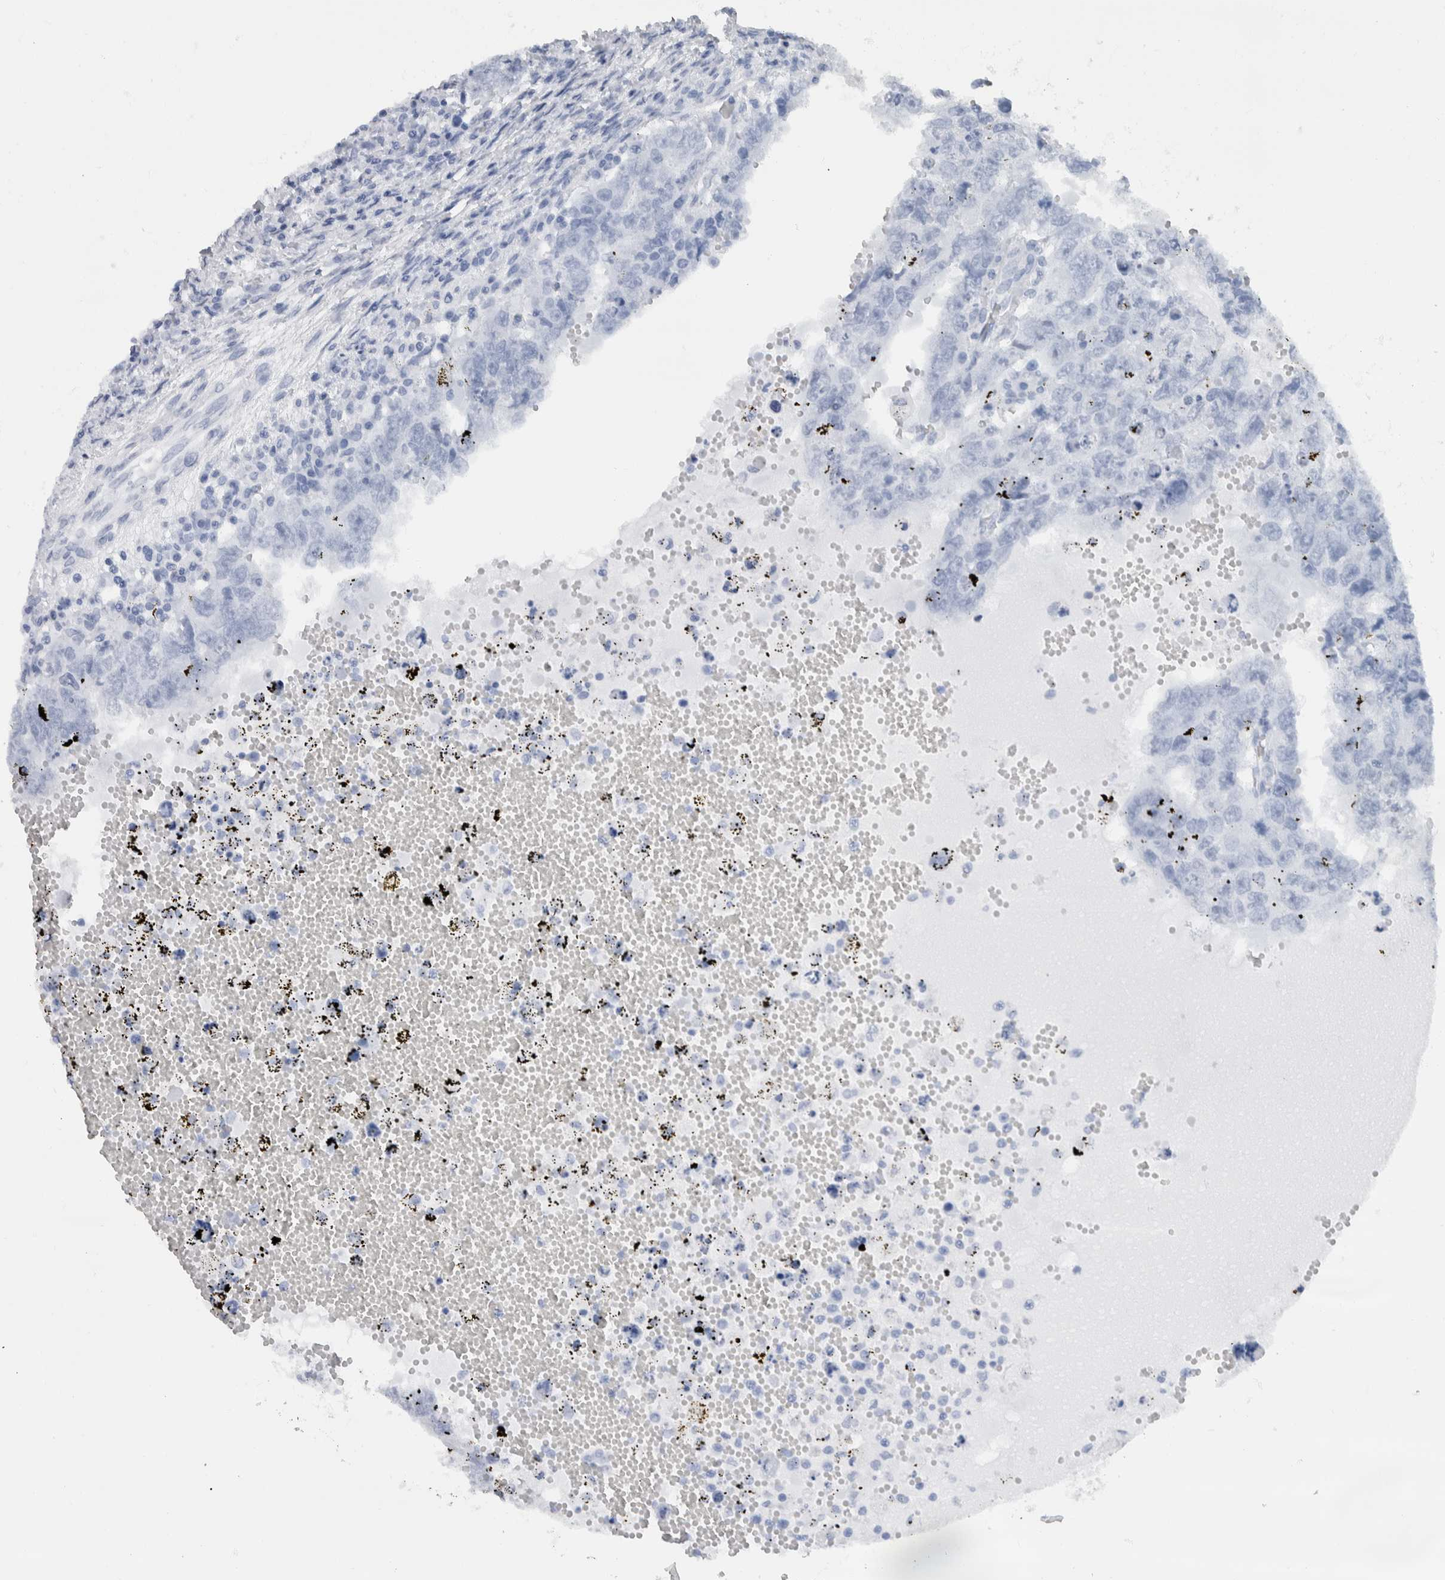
{"staining": {"intensity": "negative", "quantity": "none", "location": "none"}, "tissue": "testis cancer", "cell_type": "Tumor cells", "image_type": "cancer", "snomed": [{"axis": "morphology", "description": "Carcinoma, Embryonal, NOS"}, {"axis": "topography", "description": "Testis"}], "caption": "Immunohistochemical staining of testis cancer (embryonal carcinoma) demonstrates no significant positivity in tumor cells. (DAB (3,3'-diaminobenzidine) IHC, high magnification).", "gene": "NEFM", "patient": {"sex": "male", "age": 26}}